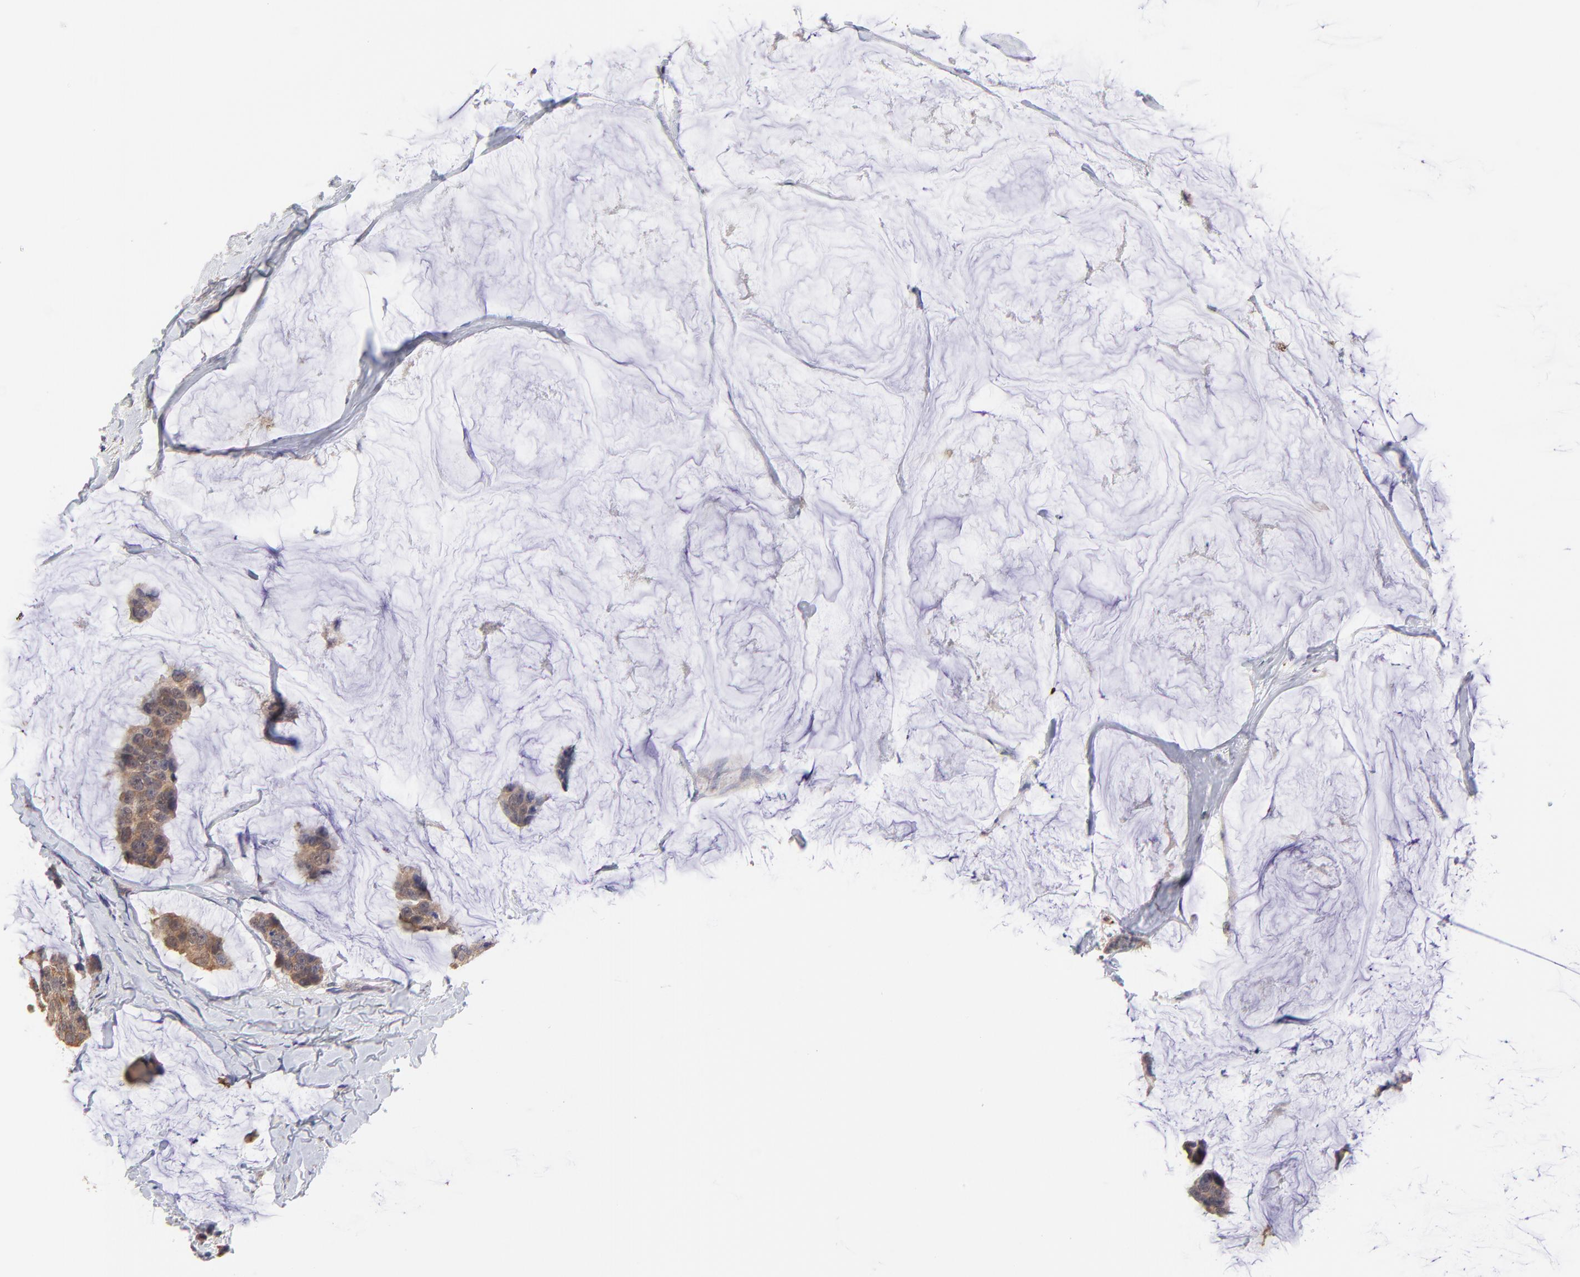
{"staining": {"intensity": "strong", "quantity": ">75%", "location": "cytoplasmic/membranous"}, "tissue": "breast cancer", "cell_type": "Tumor cells", "image_type": "cancer", "snomed": [{"axis": "morphology", "description": "Normal tissue, NOS"}, {"axis": "morphology", "description": "Duct carcinoma"}, {"axis": "topography", "description": "Breast"}], "caption": "Protein analysis of breast infiltrating ductal carcinoma tissue displays strong cytoplasmic/membranous staining in approximately >75% of tumor cells.", "gene": "UBE2H", "patient": {"sex": "female", "age": 50}}